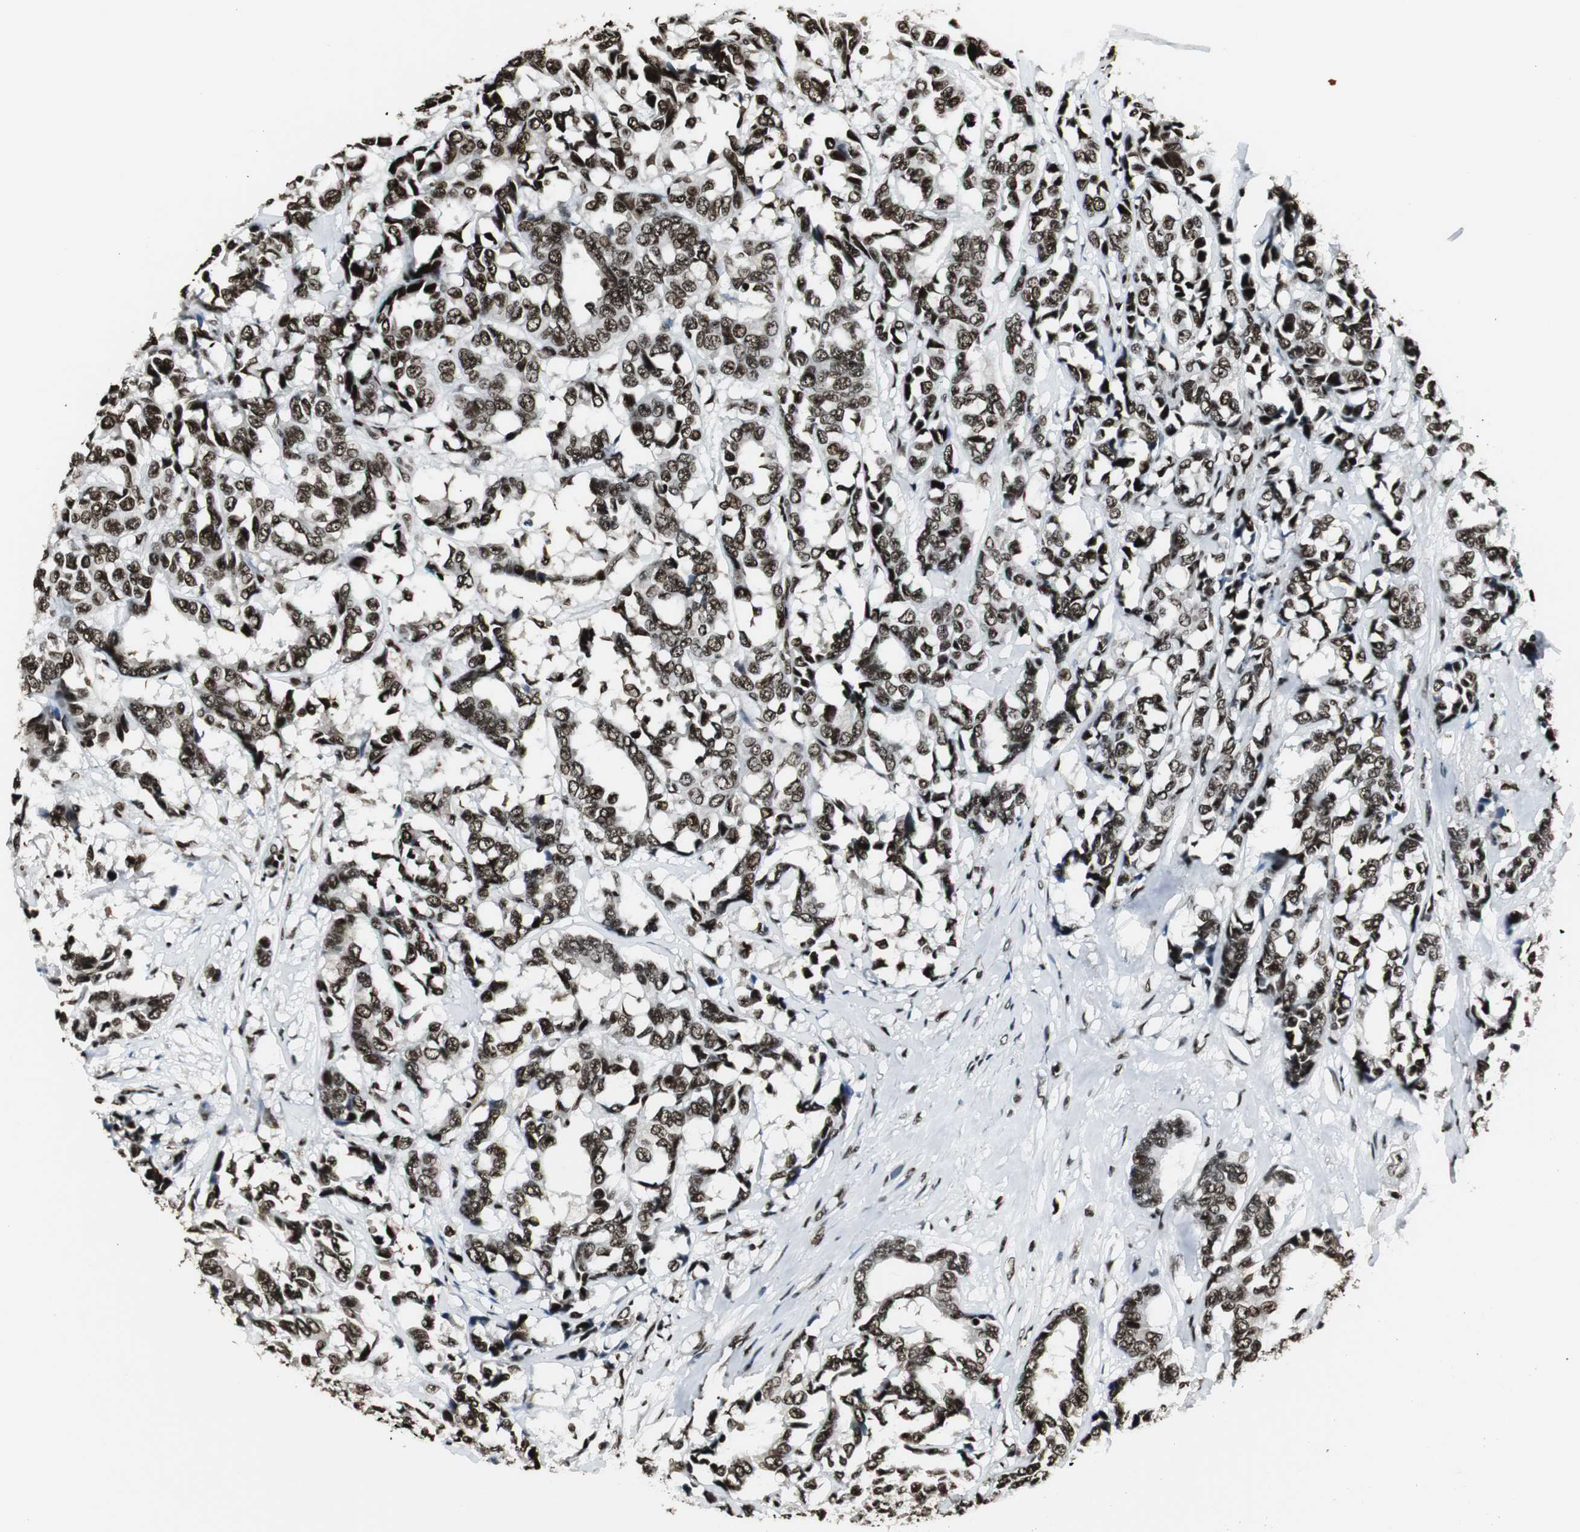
{"staining": {"intensity": "strong", "quantity": ">75%", "location": "nuclear"}, "tissue": "breast cancer", "cell_type": "Tumor cells", "image_type": "cancer", "snomed": [{"axis": "morphology", "description": "Duct carcinoma"}, {"axis": "topography", "description": "Breast"}], "caption": "Breast cancer (invasive ductal carcinoma) was stained to show a protein in brown. There is high levels of strong nuclear staining in approximately >75% of tumor cells. (brown staining indicates protein expression, while blue staining denotes nuclei).", "gene": "PARN", "patient": {"sex": "female", "age": 87}}